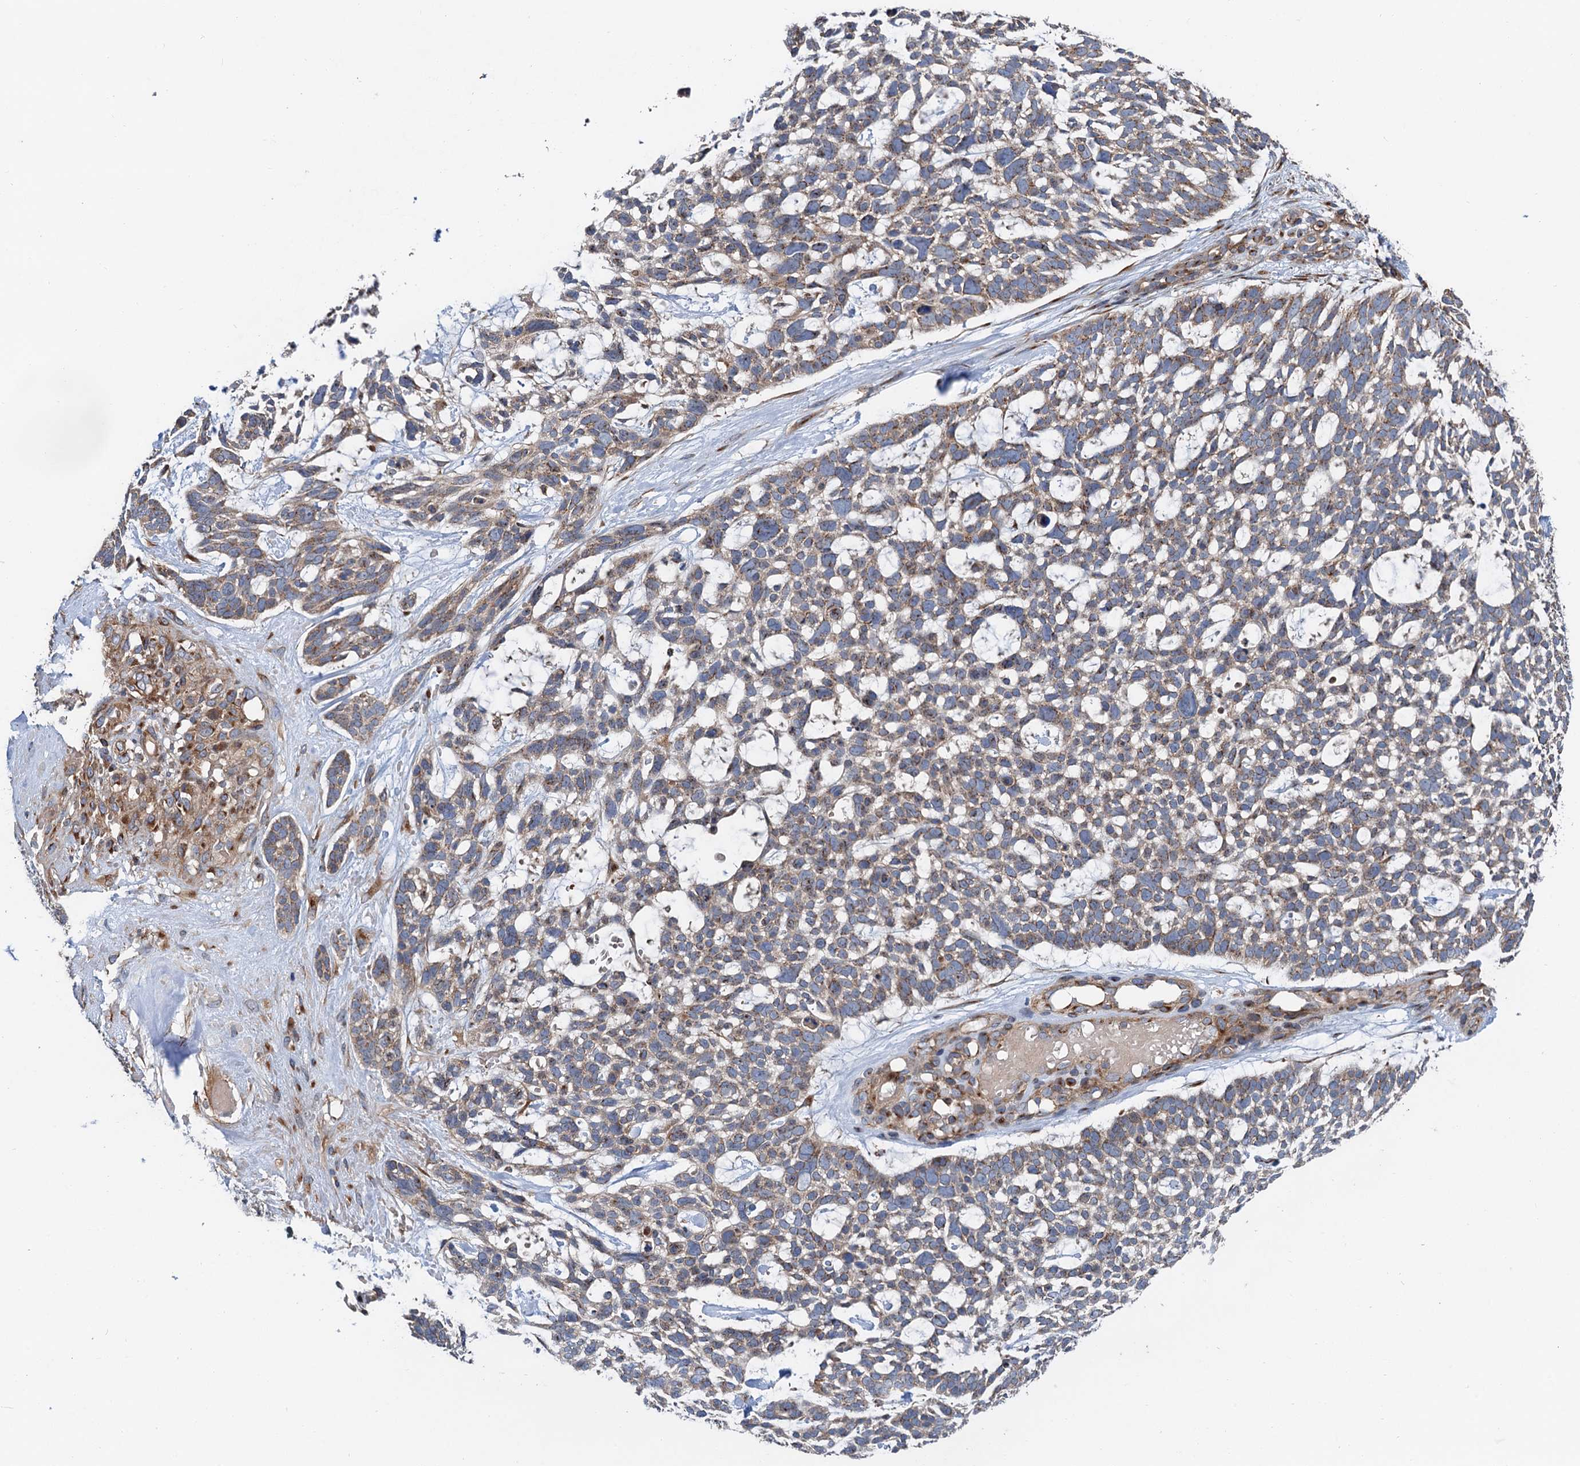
{"staining": {"intensity": "moderate", "quantity": "25%-75%", "location": "cytoplasmic/membranous"}, "tissue": "skin cancer", "cell_type": "Tumor cells", "image_type": "cancer", "snomed": [{"axis": "morphology", "description": "Basal cell carcinoma"}, {"axis": "topography", "description": "Skin"}], "caption": "Protein staining exhibits moderate cytoplasmic/membranous positivity in about 25%-75% of tumor cells in basal cell carcinoma (skin).", "gene": "ANKRD26", "patient": {"sex": "male", "age": 88}}